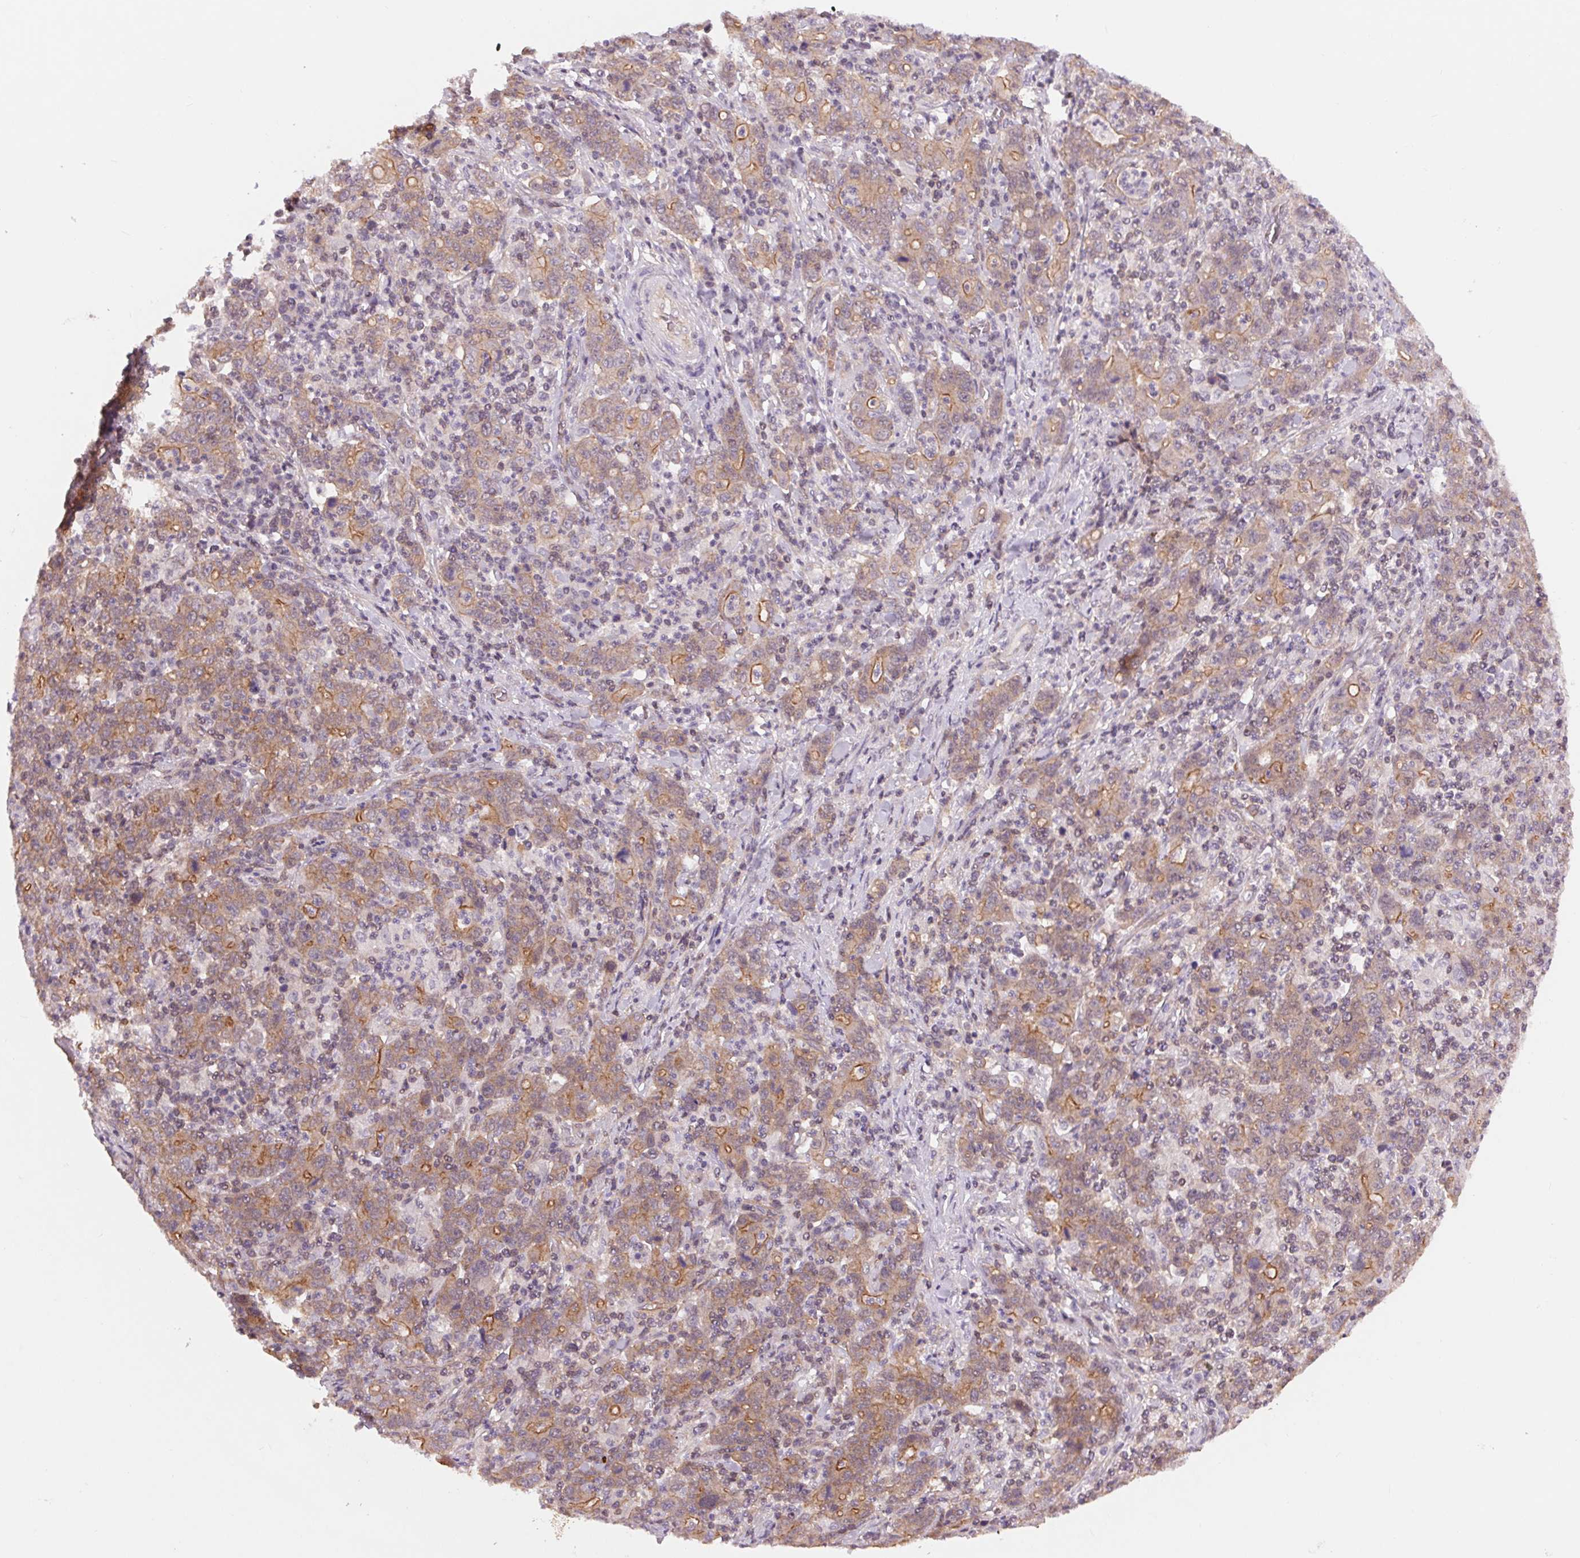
{"staining": {"intensity": "weak", "quantity": "25%-75%", "location": "cytoplasmic/membranous"}, "tissue": "stomach cancer", "cell_type": "Tumor cells", "image_type": "cancer", "snomed": [{"axis": "morphology", "description": "Adenocarcinoma, NOS"}, {"axis": "topography", "description": "Stomach, upper"}], "caption": "Human stomach adenocarcinoma stained for a protein (brown) reveals weak cytoplasmic/membranous positive expression in approximately 25%-75% of tumor cells.", "gene": "SH3RF2", "patient": {"sex": "male", "age": 69}}